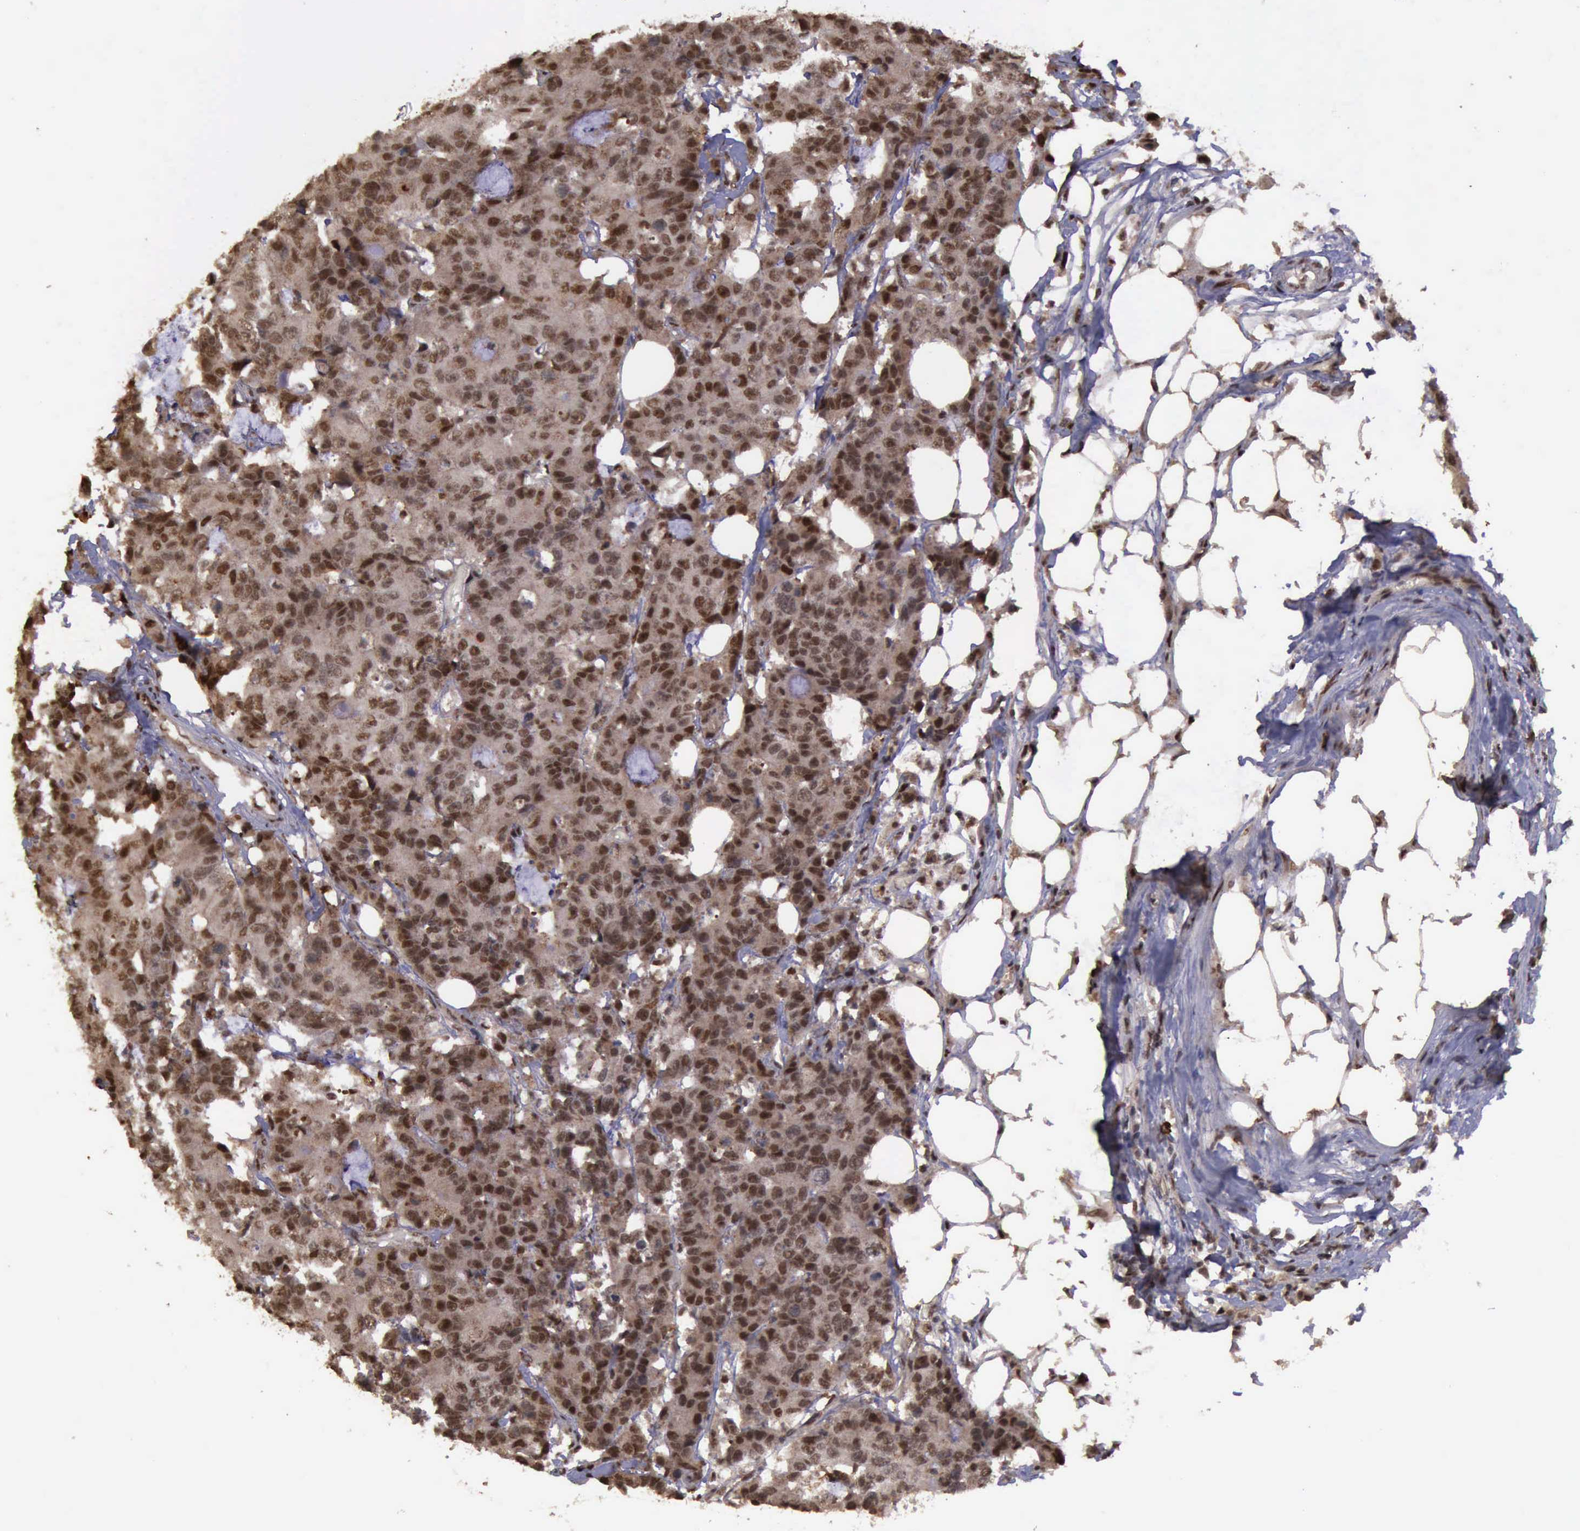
{"staining": {"intensity": "moderate", "quantity": ">75%", "location": "cytoplasmic/membranous,nuclear"}, "tissue": "colorectal cancer", "cell_type": "Tumor cells", "image_type": "cancer", "snomed": [{"axis": "morphology", "description": "Adenocarcinoma, NOS"}, {"axis": "topography", "description": "Colon"}], "caption": "Immunohistochemistry (IHC) histopathology image of neoplastic tissue: colorectal adenocarcinoma stained using IHC exhibits medium levels of moderate protein expression localized specifically in the cytoplasmic/membranous and nuclear of tumor cells, appearing as a cytoplasmic/membranous and nuclear brown color.", "gene": "TRMT2A", "patient": {"sex": "female", "age": 86}}